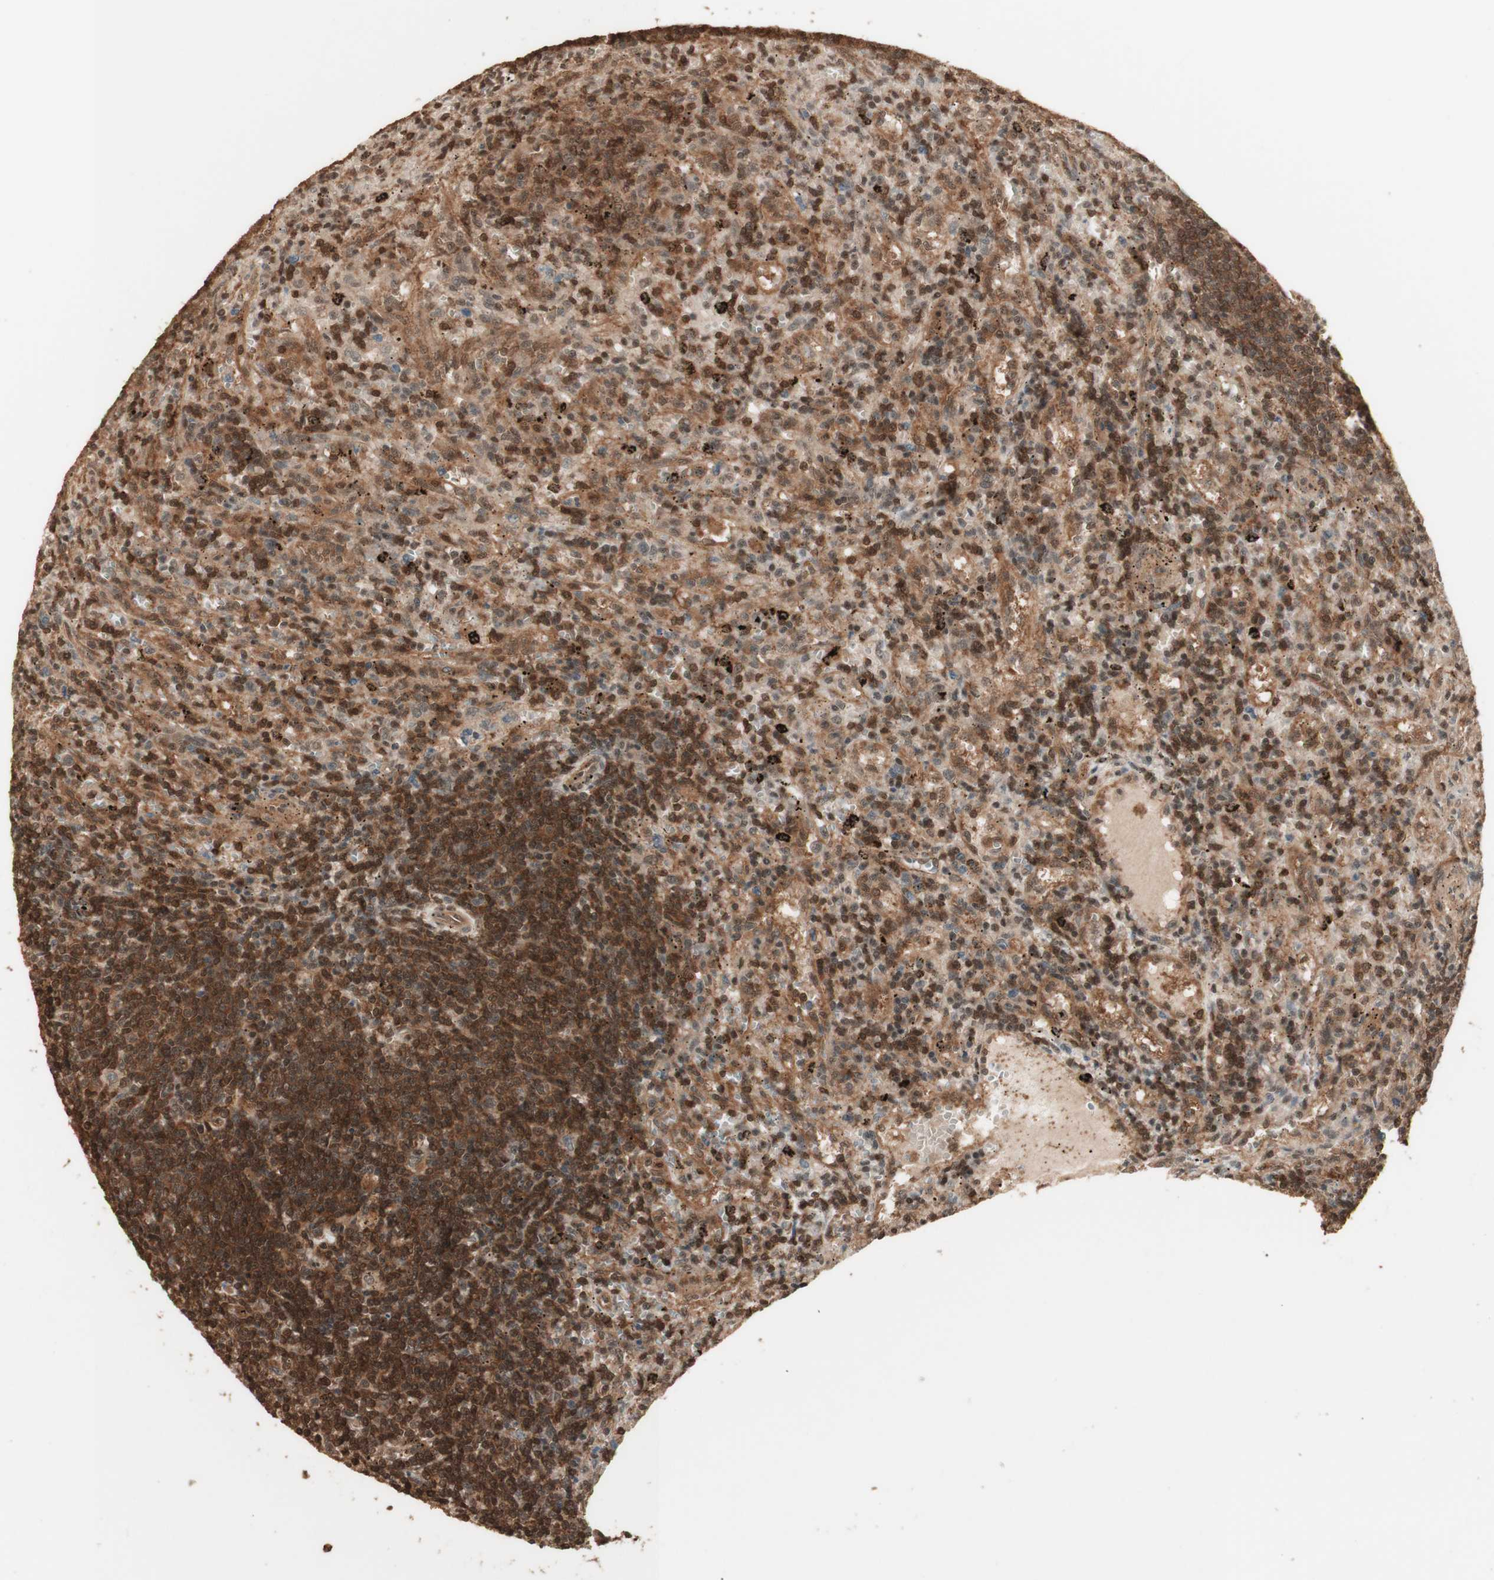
{"staining": {"intensity": "moderate", "quantity": ">75%", "location": "cytoplasmic/membranous,nuclear"}, "tissue": "lymphoma", "cell_type": "Tumor cells", "image_type": "cancer", "snomed": [{"axis": "morphology", "description": "Malignant lymphoma, non-Hodgkin's type, Low grade"}, {"axis": "topography", "description": "Spleen"}], "caption": "Immunohistochemistry of human malignant lymphoma, non-Hodgkin's type (low-grade) exhibits medium levels of moderate cytoplasmic/membranous and nuclear staining in approximately >75% of tumor cells.", "gene": "YWHAB", "patient": {"sex": "male", "age": 76}}